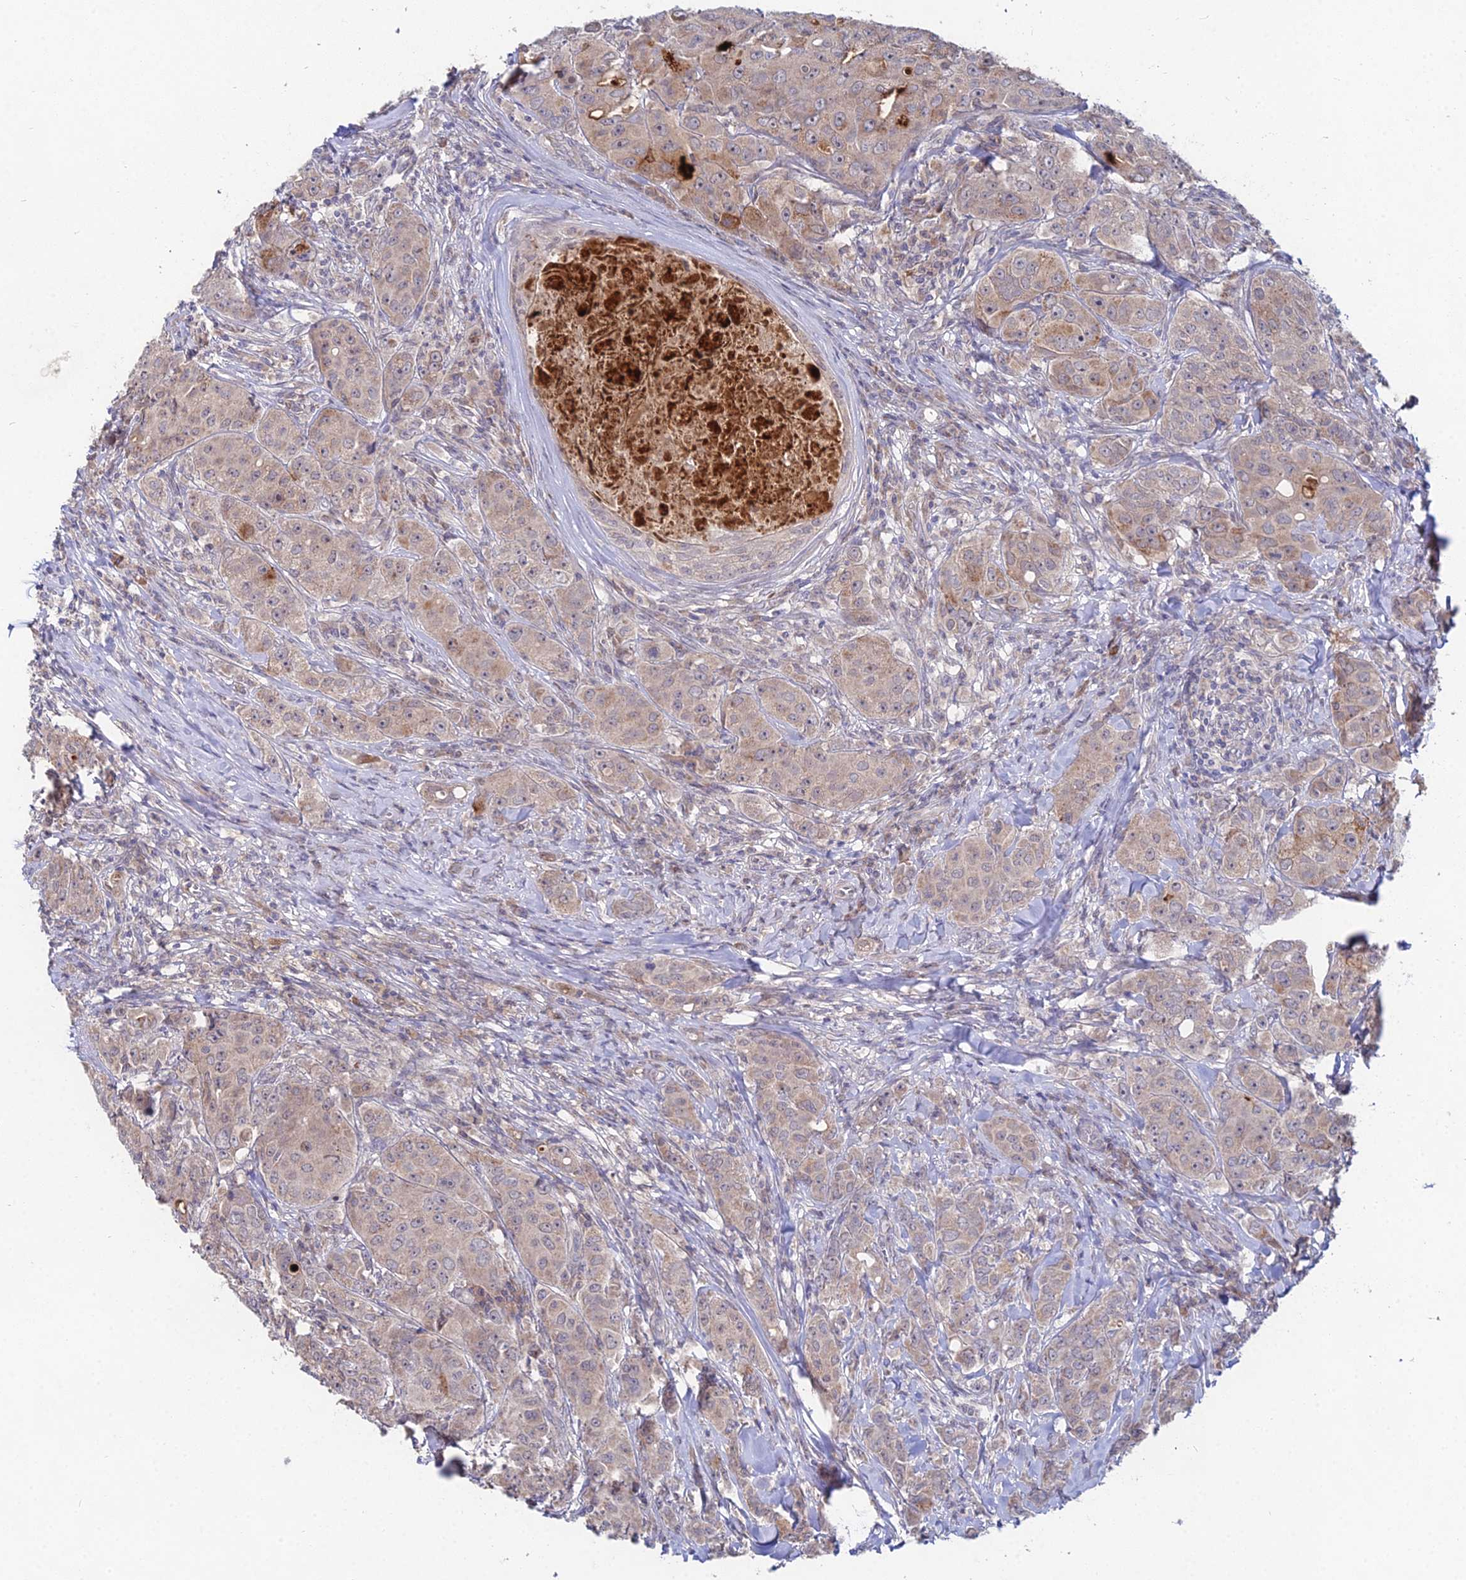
{"staining": {"intensity": "weak", "quantity": ">75%", "location": "cytoplasmic/membranous,nuclear"}, "tissue": "breast cancer", "cell_type": "Tumor cells", "image_type": "cancer", "snomed": [{"axis": "morphology", "description": "Duct carcinoma"}, {"axis": "topography", "description": "Breast"}], "caption": "A high-resolution image shows IHC staining of invasive ductal carcinoma (breast), which reveals weak cytoplasmic/membranous and nuclear positivity in approximately >75% of tumor cells.", "gene": "WDR43", "patient": {"sex": "female", "age": 43}}